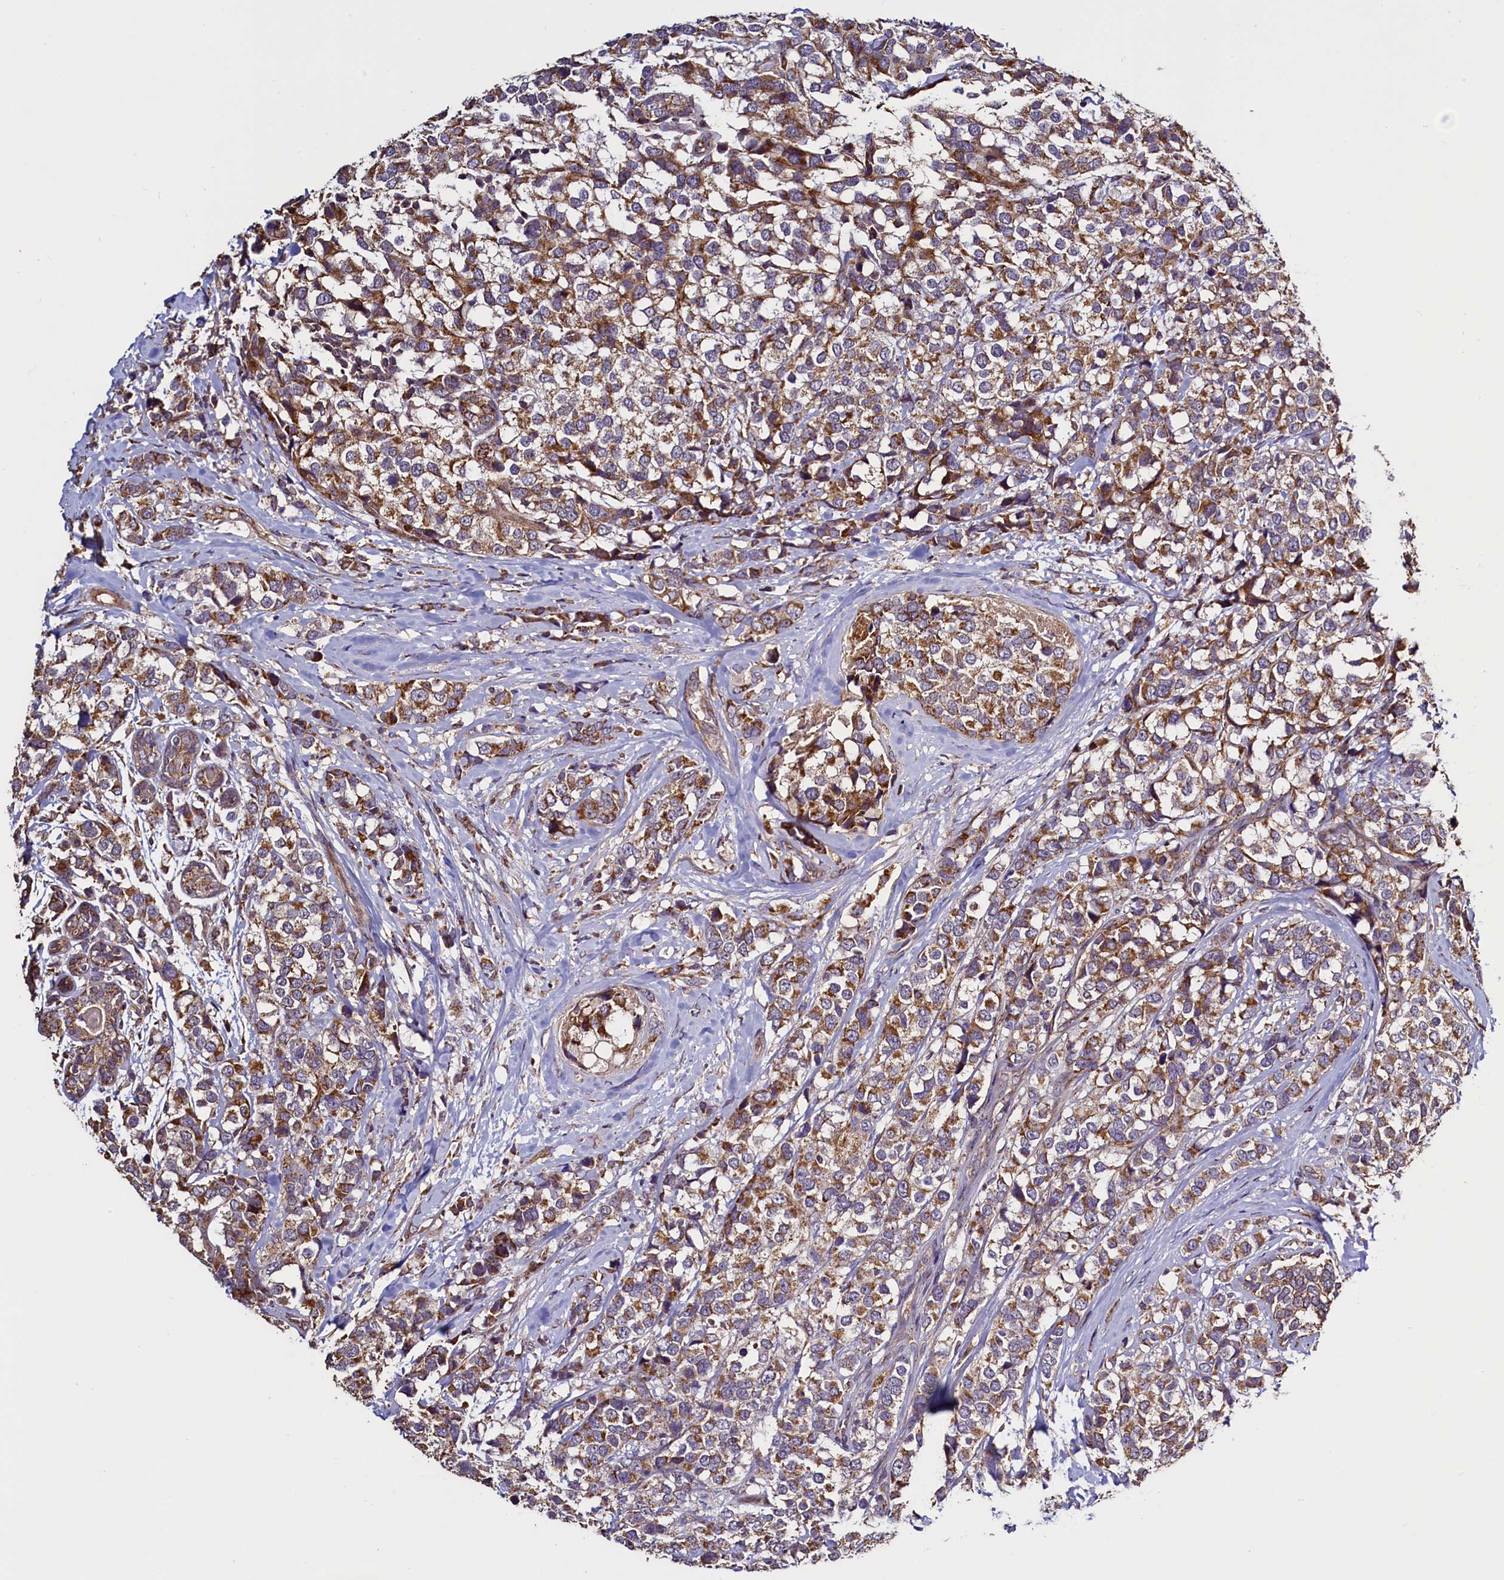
{"staining": {"intensity": "moderate", "quantity": ">75%", "location": "cytoplasmic/membranous"}, "tissue": "breast cancer", "cell_type": "Tumor cells", "image_type": "cancer", "snomed": [{"axis": "morphology", "description": "Lobular carcinoma"}, {"axis": "topography", "description": "Breast"}], "caption": "Immunohistochemical staining of breast cancer displays moderate cytoplasmic/membranous protein positivity in approximately >75% of tumor cells. (IHC, brightfield microscopy, high magnification).", "gene": "RBFA", "patient": {"sex": "female", "age": 59}}